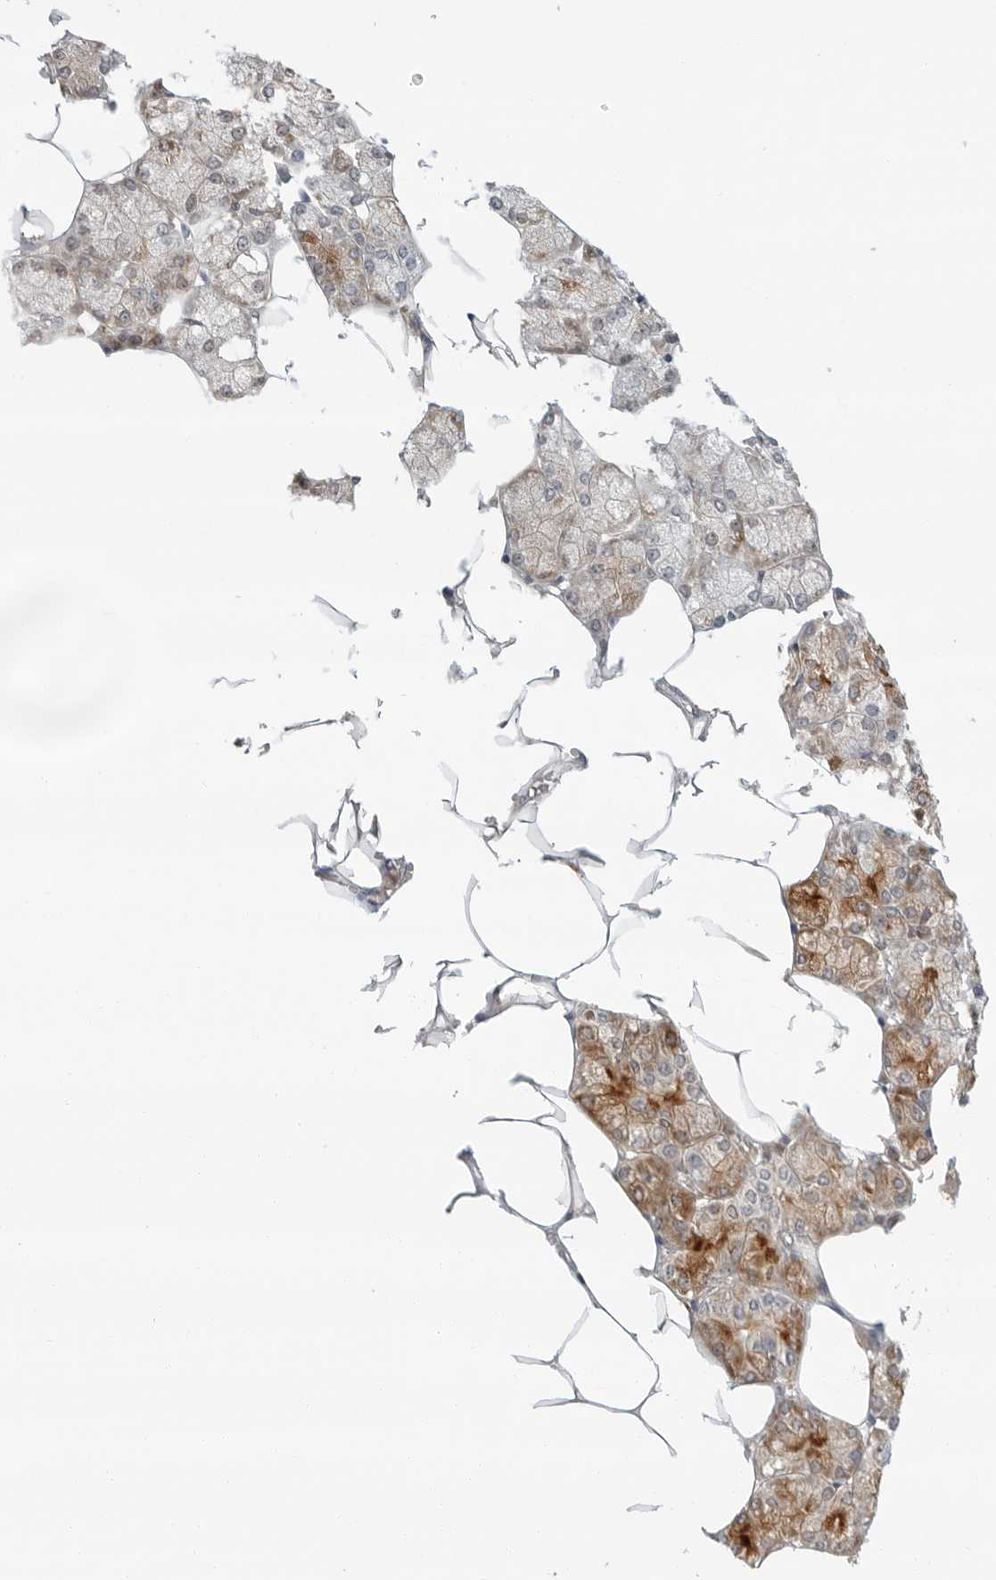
{"staining": {"intensity": "moderate", "quantity": "25%-75%", "location": "cytoplasmic/membranous"}, "tissue": "salivary gland", "cell_type": "Glandular cells", "image_type": "normal", "snomed": [{"axis": "morphology", "description": "Normal tissue, NOS"}, {"axis": "topography", "description": "Salivary gland"}], "caption": "A high-resolution micrograph shows immunohistochemistry (IHC) staining of unremarkable salivary gland, which shows moderate cytoplasmic/membranous expression in about 25%-75% of glandular cells.", "gene": "C1QTNF1", "patient": {"sex": "male", "age": 62}}